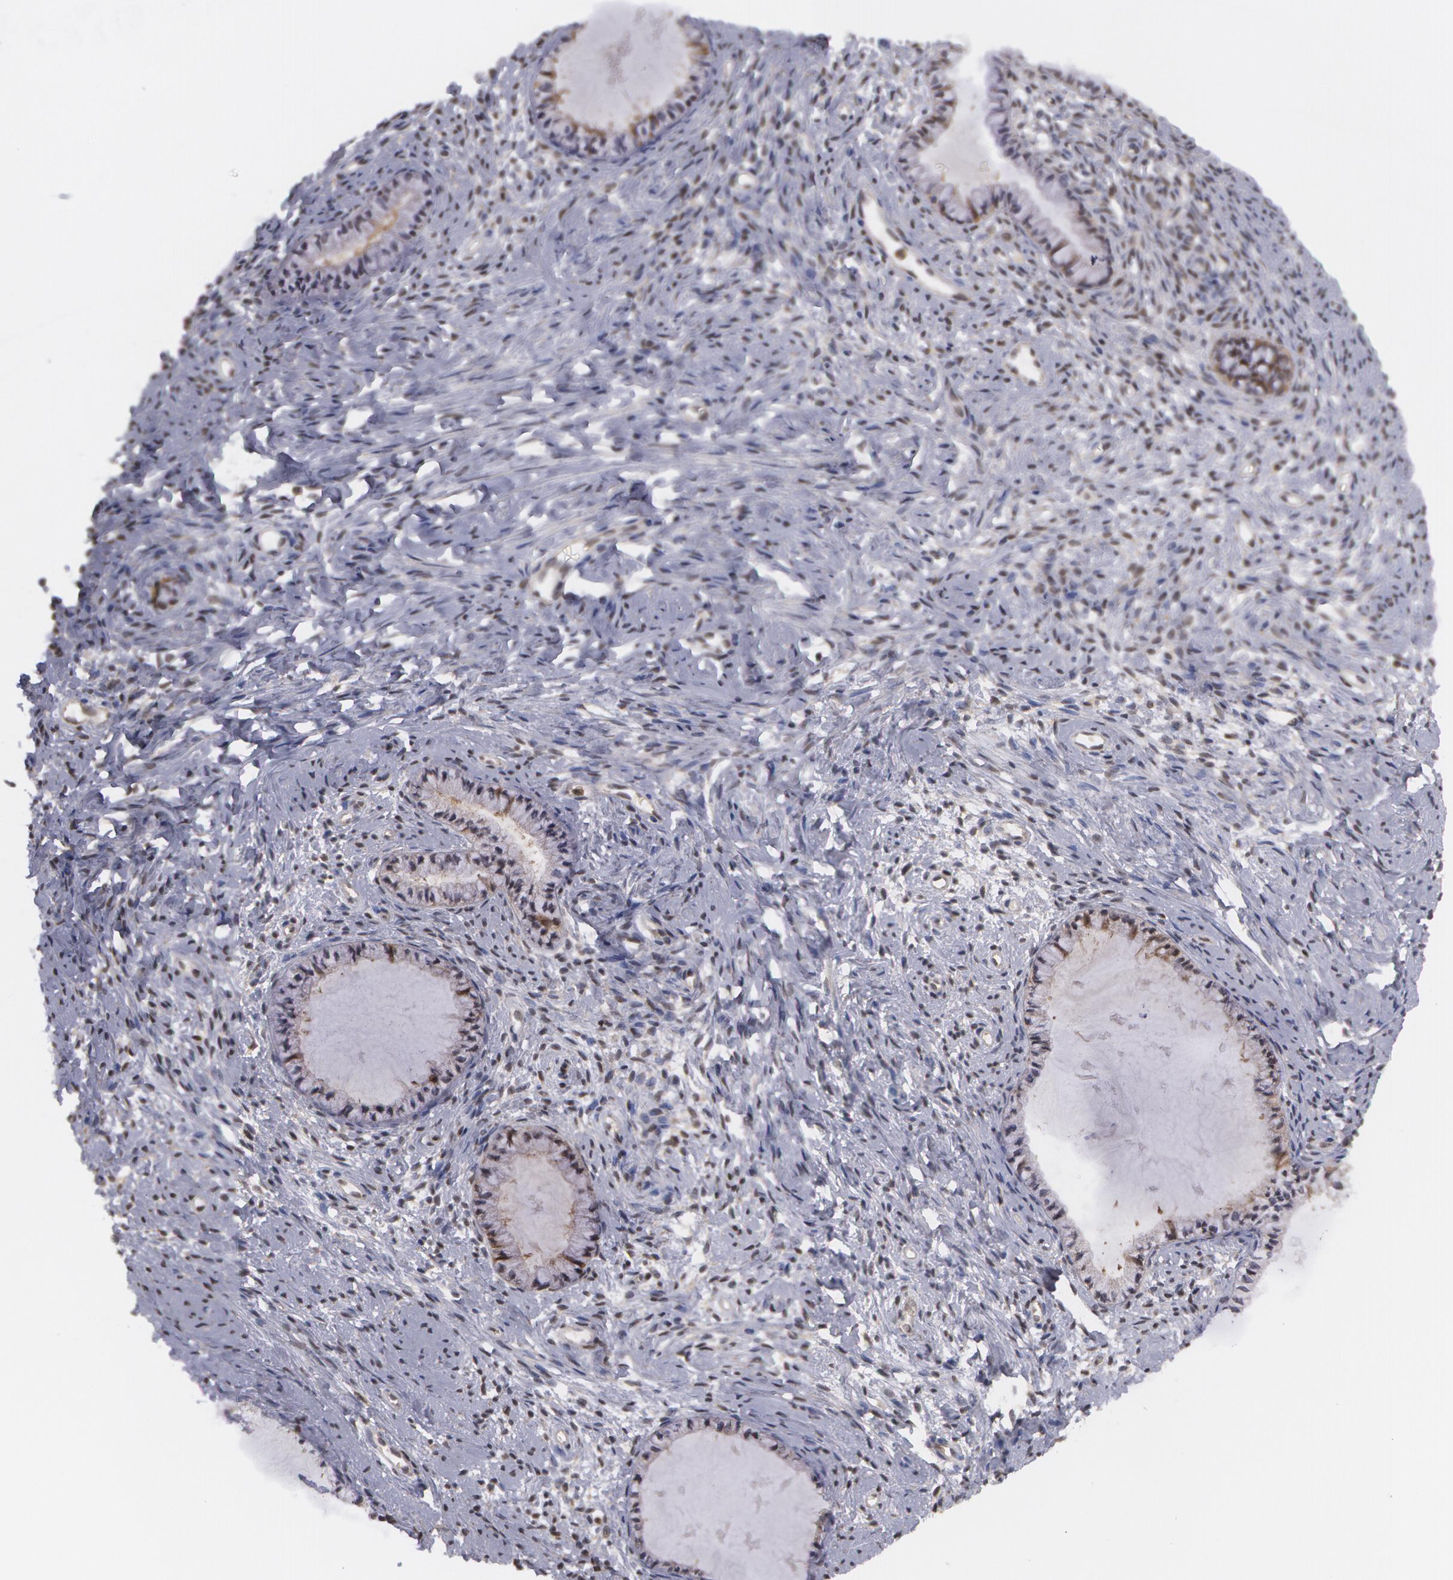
{"staining": {"intensity": "negative", "quantity": "none", "location": "none"}, "tissue": "cervix", "cell_type": "Glandular cells", "image_type": "normal", "snomed": [{"axis": "morphology", "description": "Normal tissue, NOS"}, {"axis": "topography", "description": "Cervix"}], "caption": "IHC of benign cervix demonstrates no positivity in glandular cells.", "gene": "TXNRD1", "patient": {"sex": "female", "age": 70}}